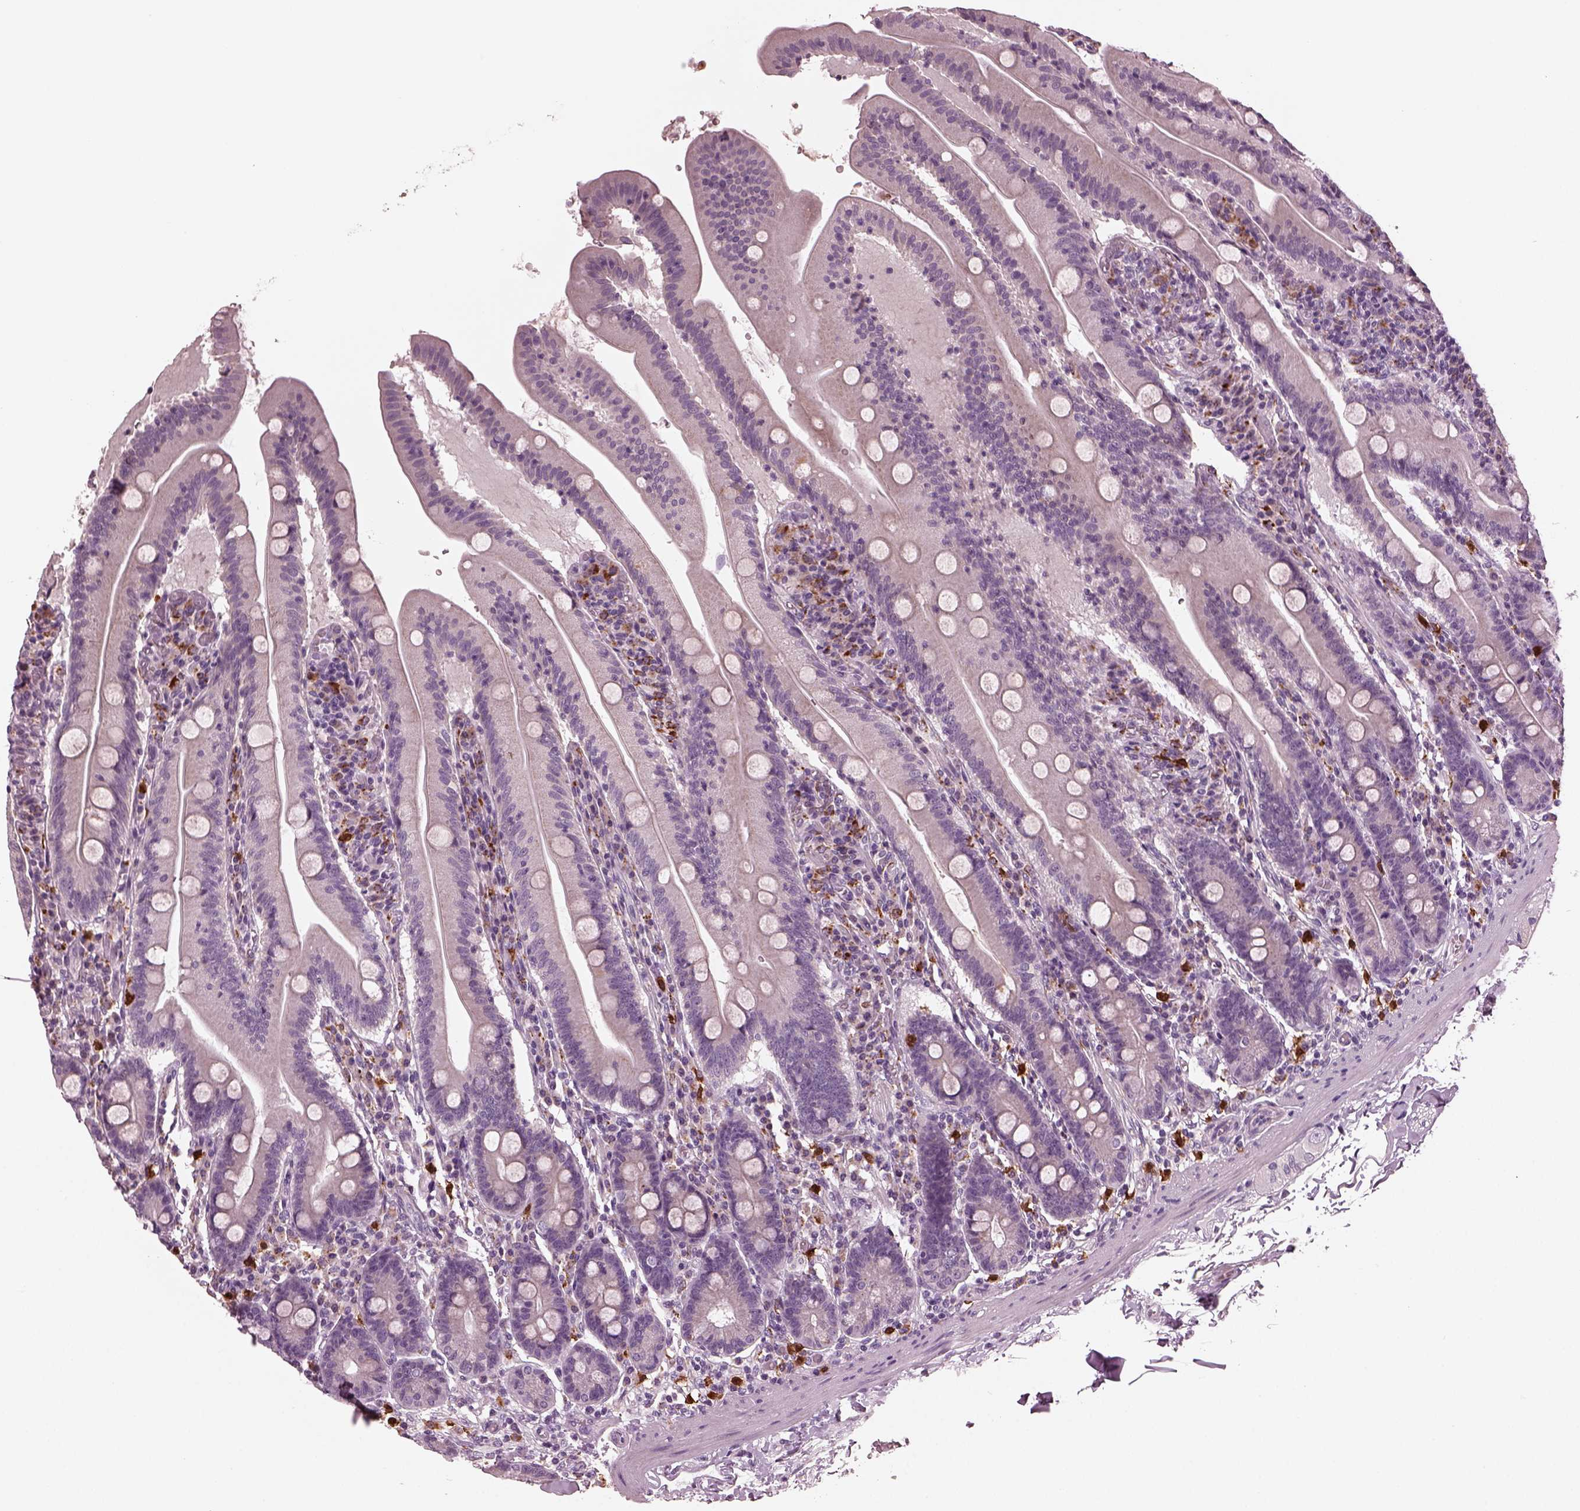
{"staining": {"intensity": "negative", "quantity": "none", "location": "none"}, "tissue": "small intestine", "cell_type": "Glandular cells", "image_type": "normal", "snomed": [{"axis": "morphology", "description": "Normal tissue, NOS"}, {"axis": "topography", "description": "Small intestine"}], "caption": "Immunohistochemistry of benign small intestine shows no staining in glandular cells. The staining was performed using DAB to visualize the protein expression in brown, while the nuclei were stained in blue with hematoxylin (Magnification: 20x).", "gene": "SLAMF8", "patient": {"sex": "male", "age": 37}}